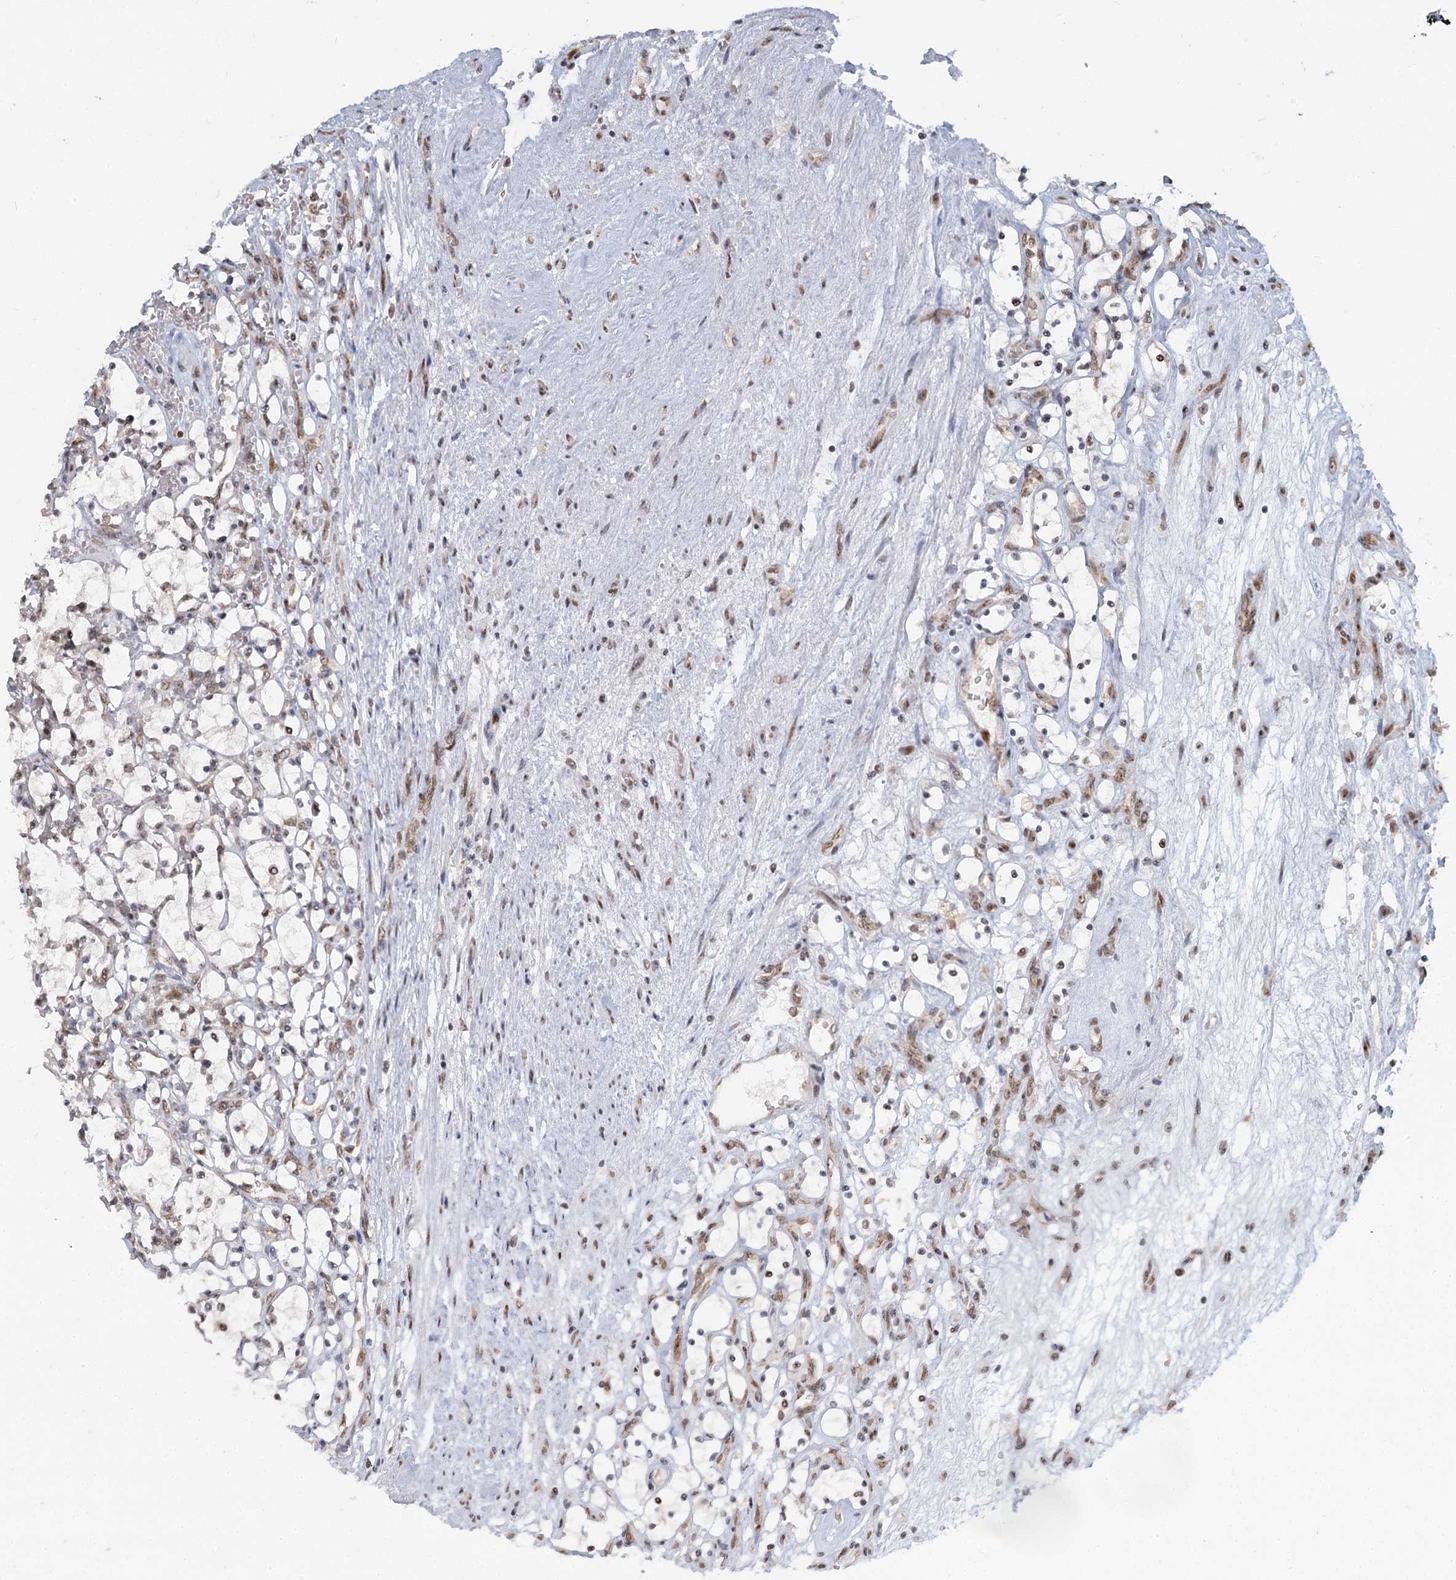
{"staining": {"intensity": "weak", "quantity": "25%-75%", "location": "nuclear"}, "tissue": "renal cancer", "cell_type": "Tumor cells", "image_type": "cancer", "snomed": [{"axis": "morphology", "description": "Adenocarcinoma, NOS"}, {"axis": "topography", "description": "Kidney"}], "caption": "This histopathology image shows IHC staining of human renal cancer, with low weak nuclear staining in about 25%-75% of tumor cells.", "gene": "TREX1", "patient": {"sex": "female", "age": 69}}